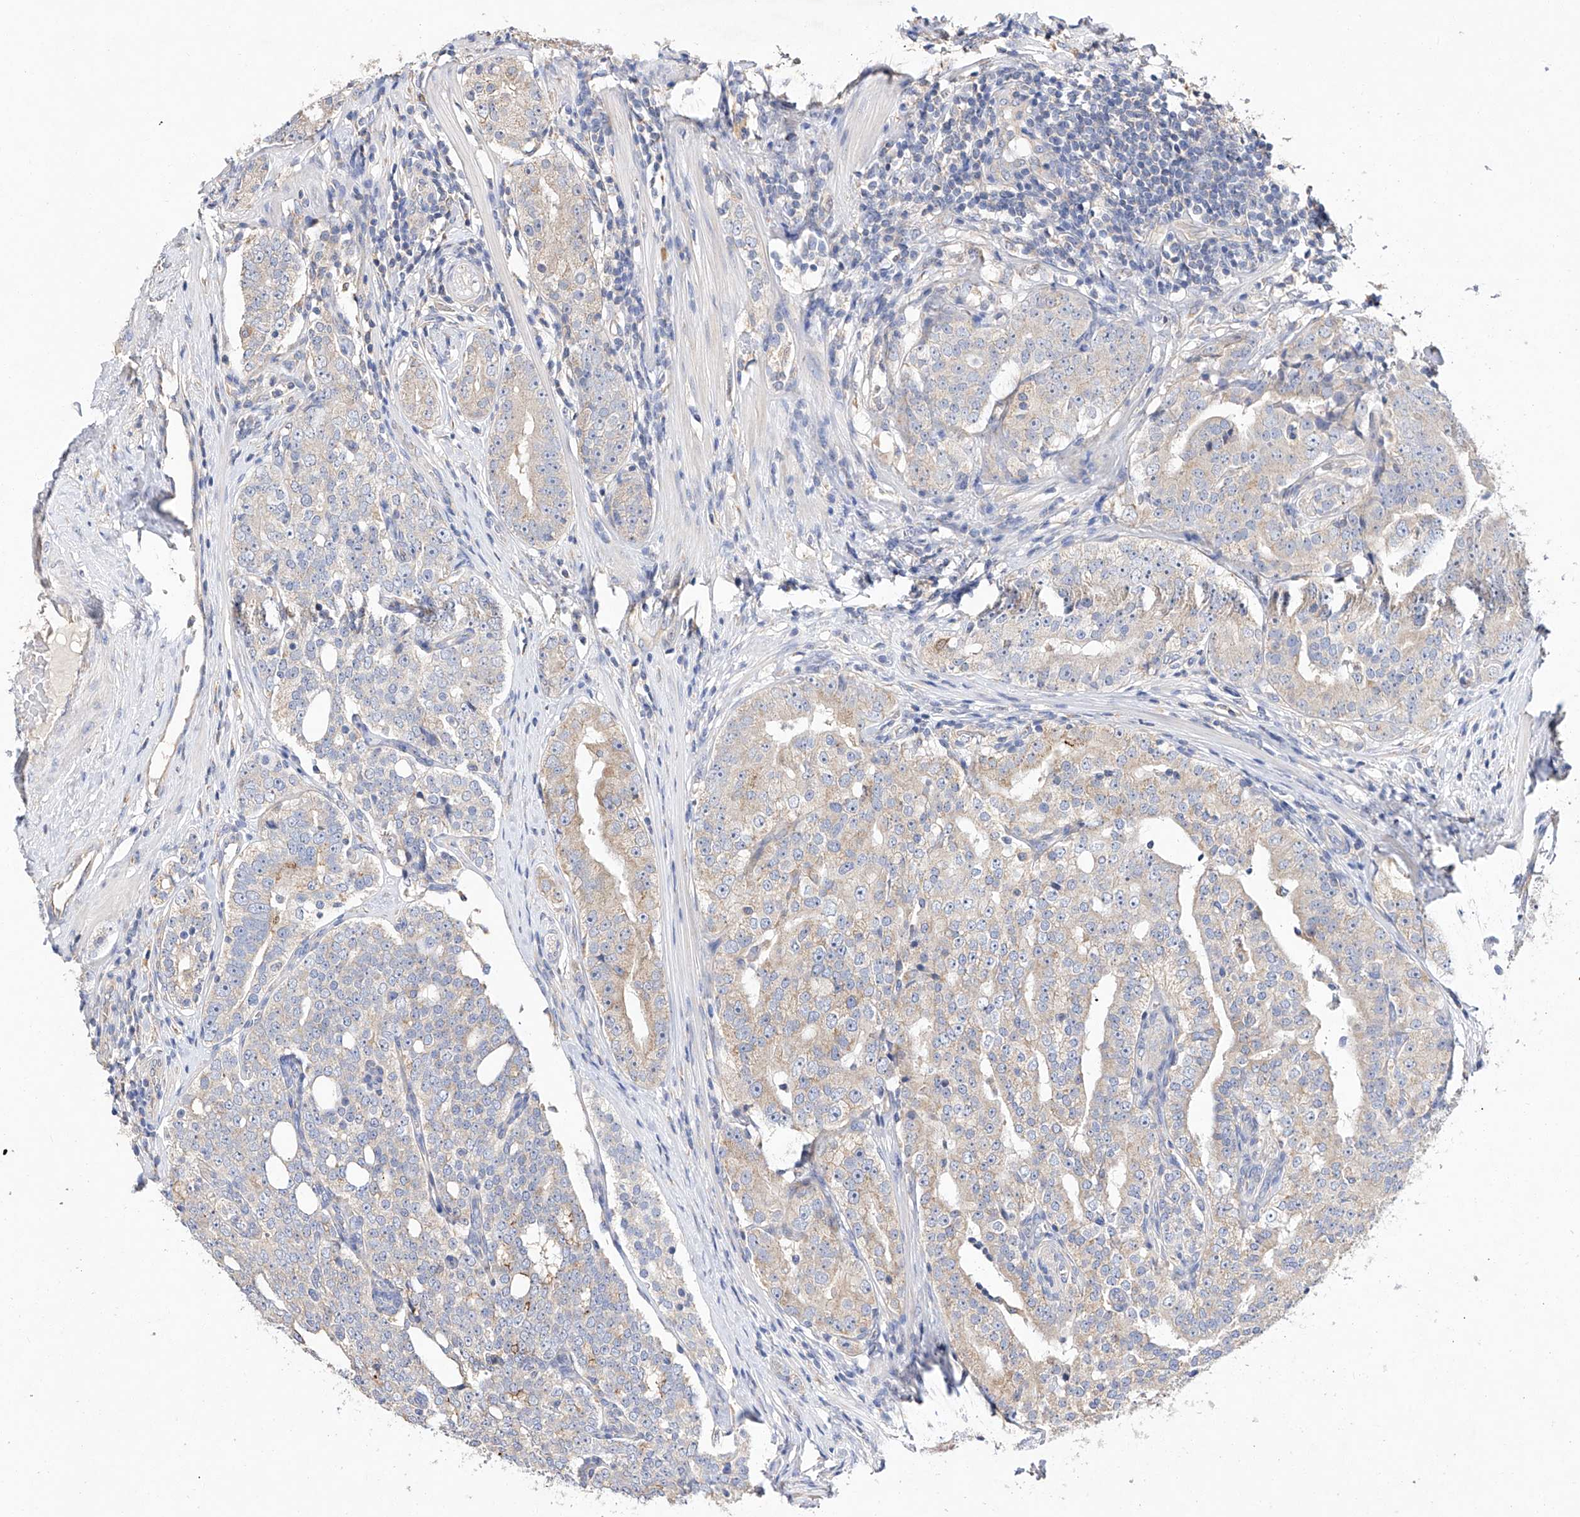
{"staining": {"intensity": "weak", "quantity": "<25%", "location": "cytoplasmic/membranous"}, "tissue": "prostate cancer", "cell_type": "Tumor cells", "image_type": "cancer", "snomed": [{"axis": "morphology", "description": "Adenocarcinoma, High grade"}, {"axis": "topography", "description": "Prostate"}], "caption": "This is a photomicrograph of immunohistochemistry staining of prostate high-grade adenocarcinoma, which shows no staining in tumor cells.", "gene": "AMD1", "patient": {"sex": "male", "age": 56}}